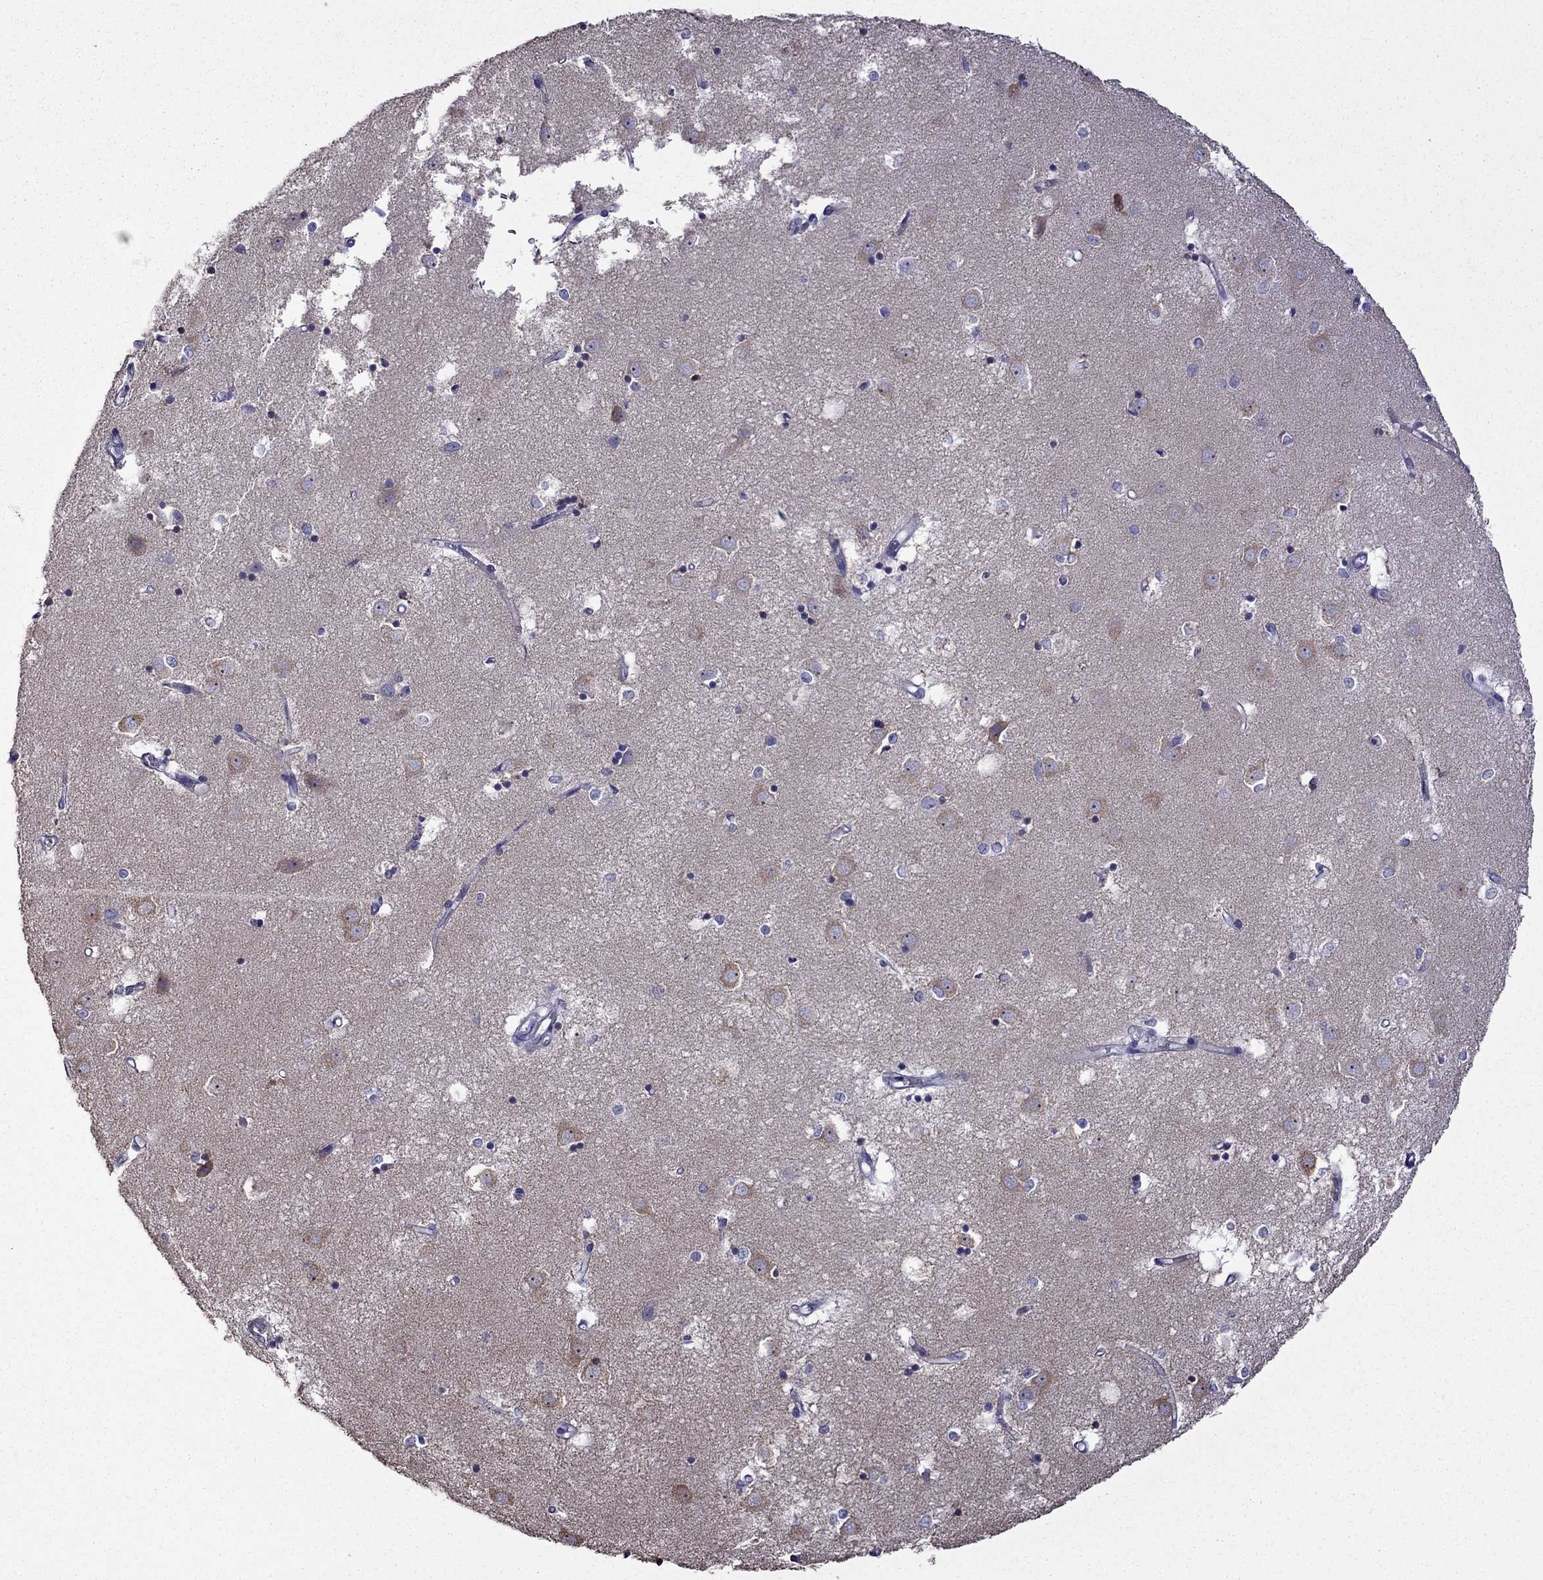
{"staining": {"intensity": "negative", "quantity": "none", "location": "none"}, "tissue": "caudate", "cell_type": "Glial cells", "image_type": "normal", "snomed": [{"axis": "morphology", "description": "Normal tissue, NOS"}, {"axis": "topography", "description": "Lateral ventricle wall"}], "caption": "The immunohistochemistry photomicrograph has no significant staining in glial cells of caudate. (Brightfield microscopy of DAB (3,3'-diaminobenzidine) IHC at high magnification).", "gene": "AK5", "patient": {"sex": "male", "age": 54}}